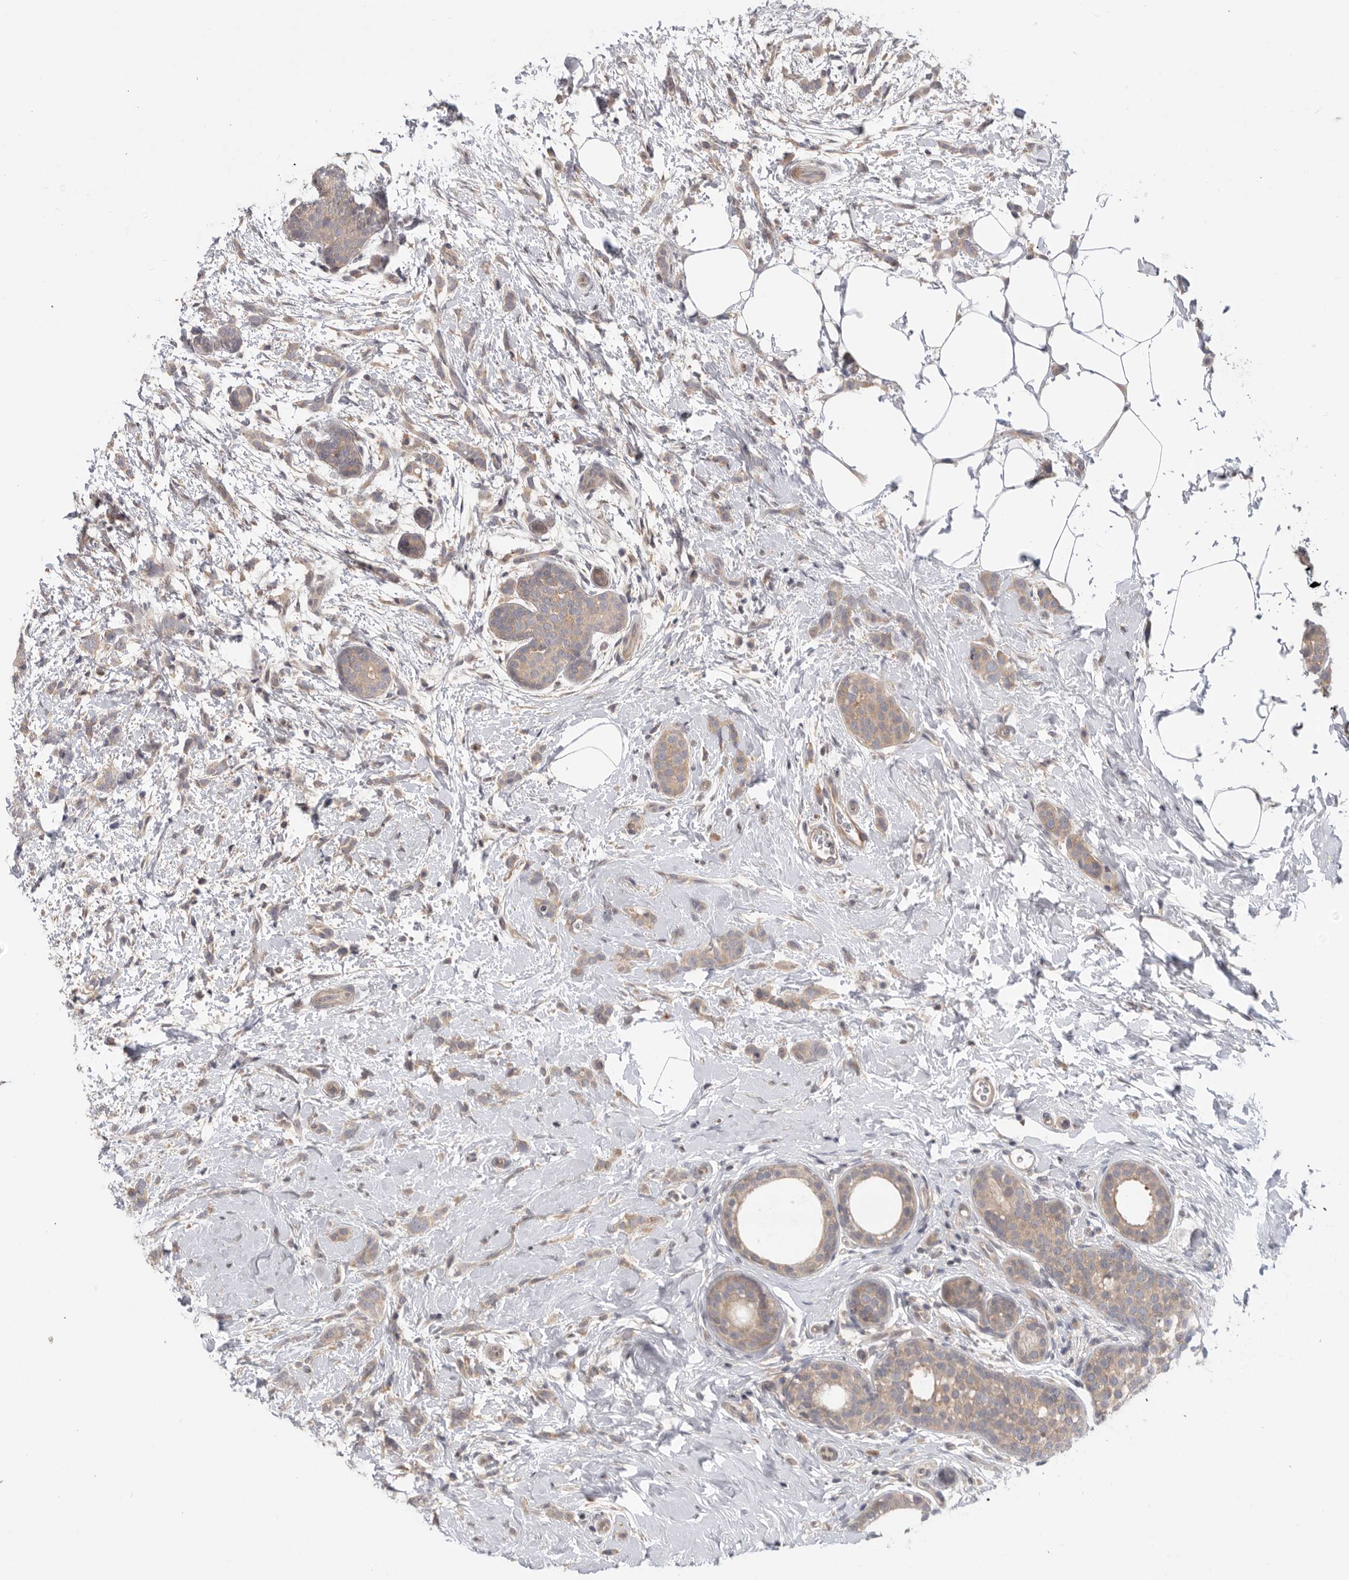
{"staining": {"intensity": "weak", "quantity": ">75%", "location": "cytoplasmic/membranous"}, "tissue": "breast cancer", "cell_type": "Tumor cells", "image_type": "cancer", "snomed": [{"axis": "morphology", "description": "Lobular carcinoma, in situ"}, {"axis": "morphology", "description": "Lobular carcinoma"}, {"axis": "topography", "description": "Breast"}], "caption": "Immunohistochemical staining of breast cancer (lobular carcinoma in situ) demonstrates low levels of weak cytoplasmic/membranous protein positivity in approximately >75% of tumor cells.", "gene": "KLK5", "patient": {"sex": "female", "age": 41}}